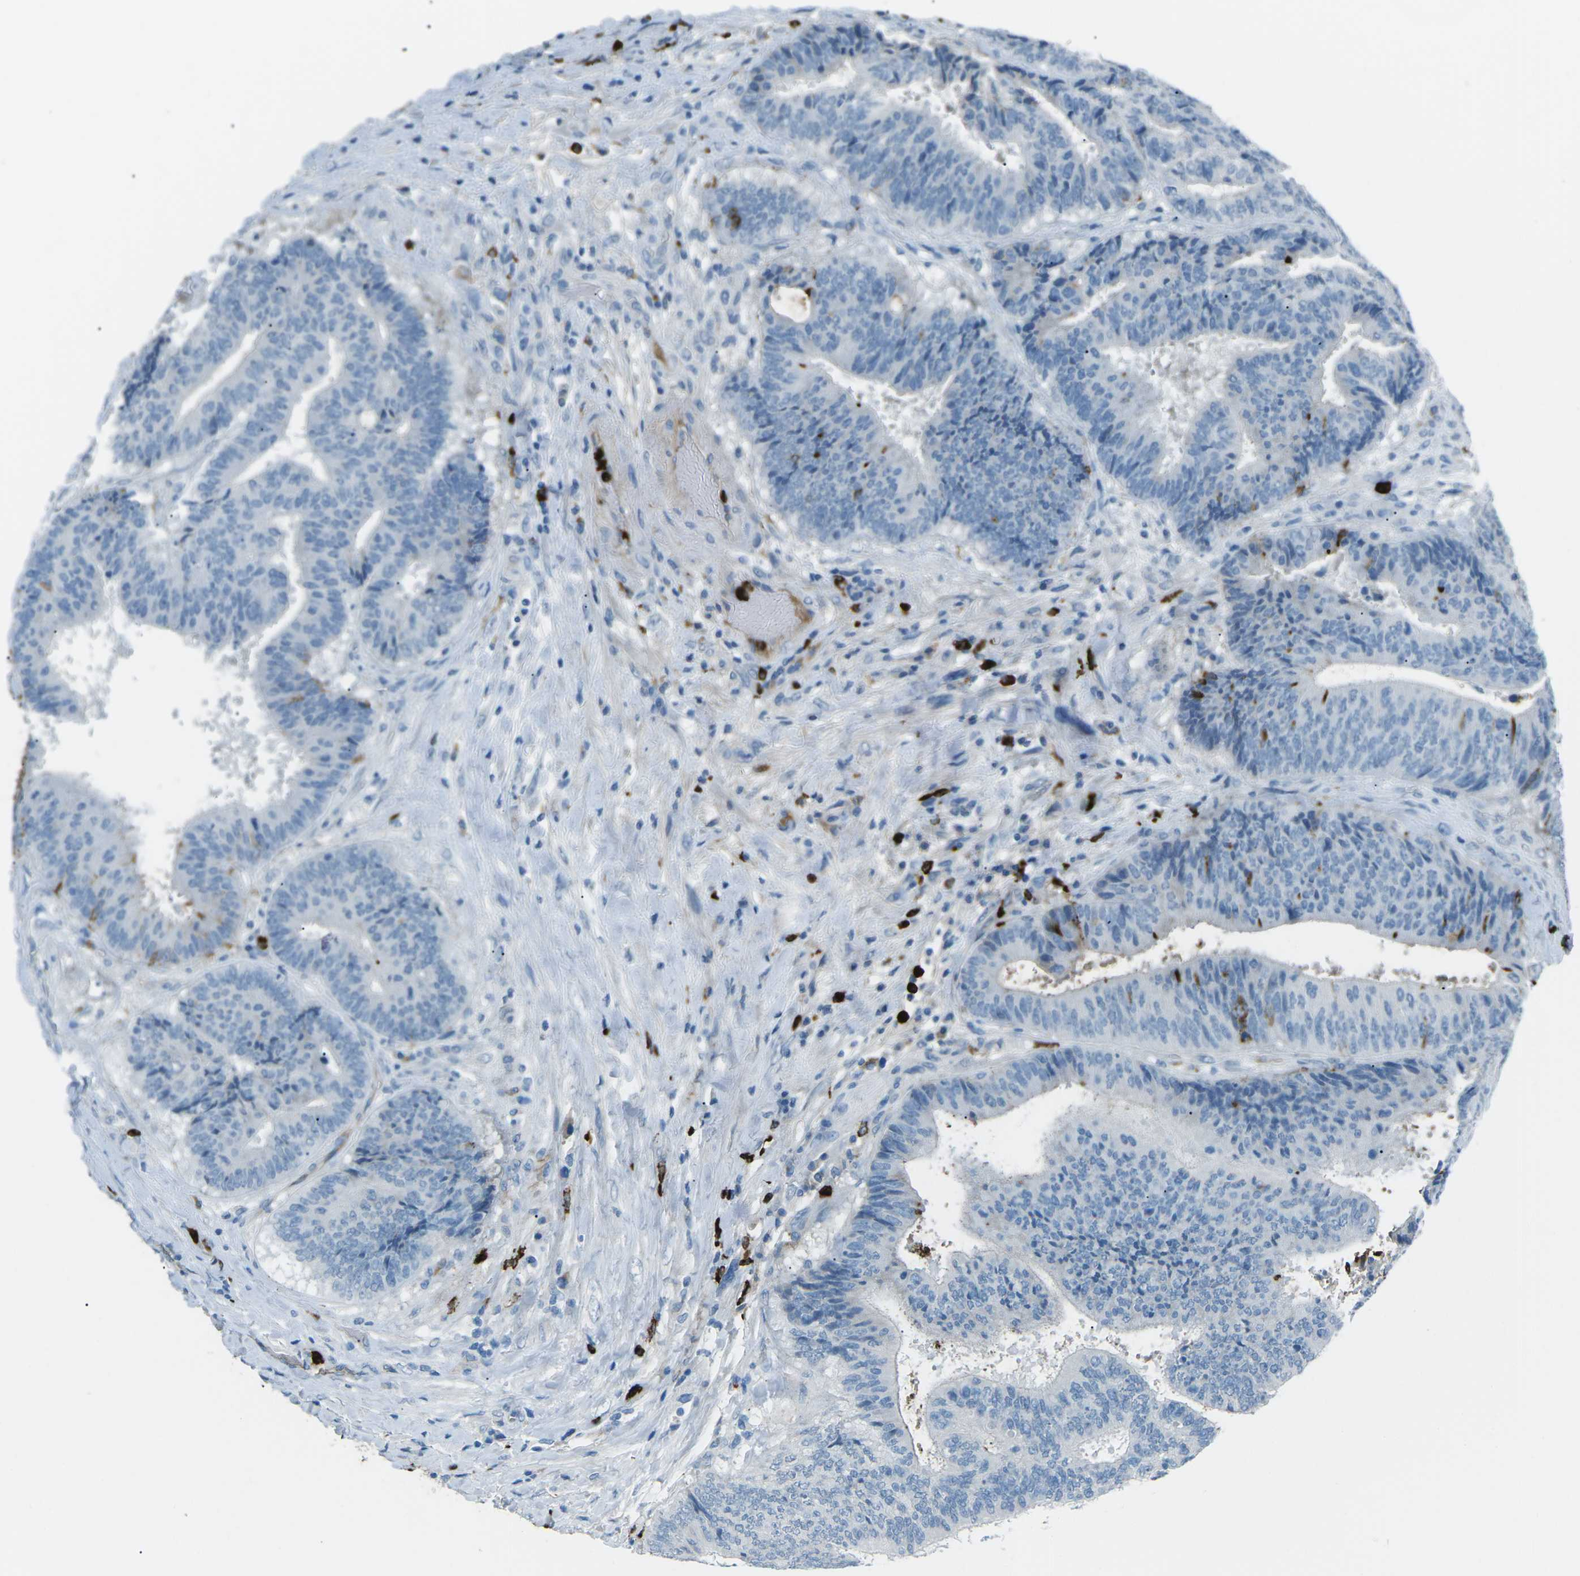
{"staining": {"intensity": "negative", "quantity": "none", "location": "none"}, "tissue": "colorectal cancer", "cell_type": "Tumor cells", "image_type": "cancer", "snomed": [{"axis": "morphology", "description": "Adenocarcinoma, NOS"}, {"axis": "topography", "description": "Rectum"}], "caption": "A photomicrograph of colorectal cancer stained for a protein demonstrates no brown staining in tumor cells.", "gene": "FCN1", "patient": {"sex": "male", "age": 72}}